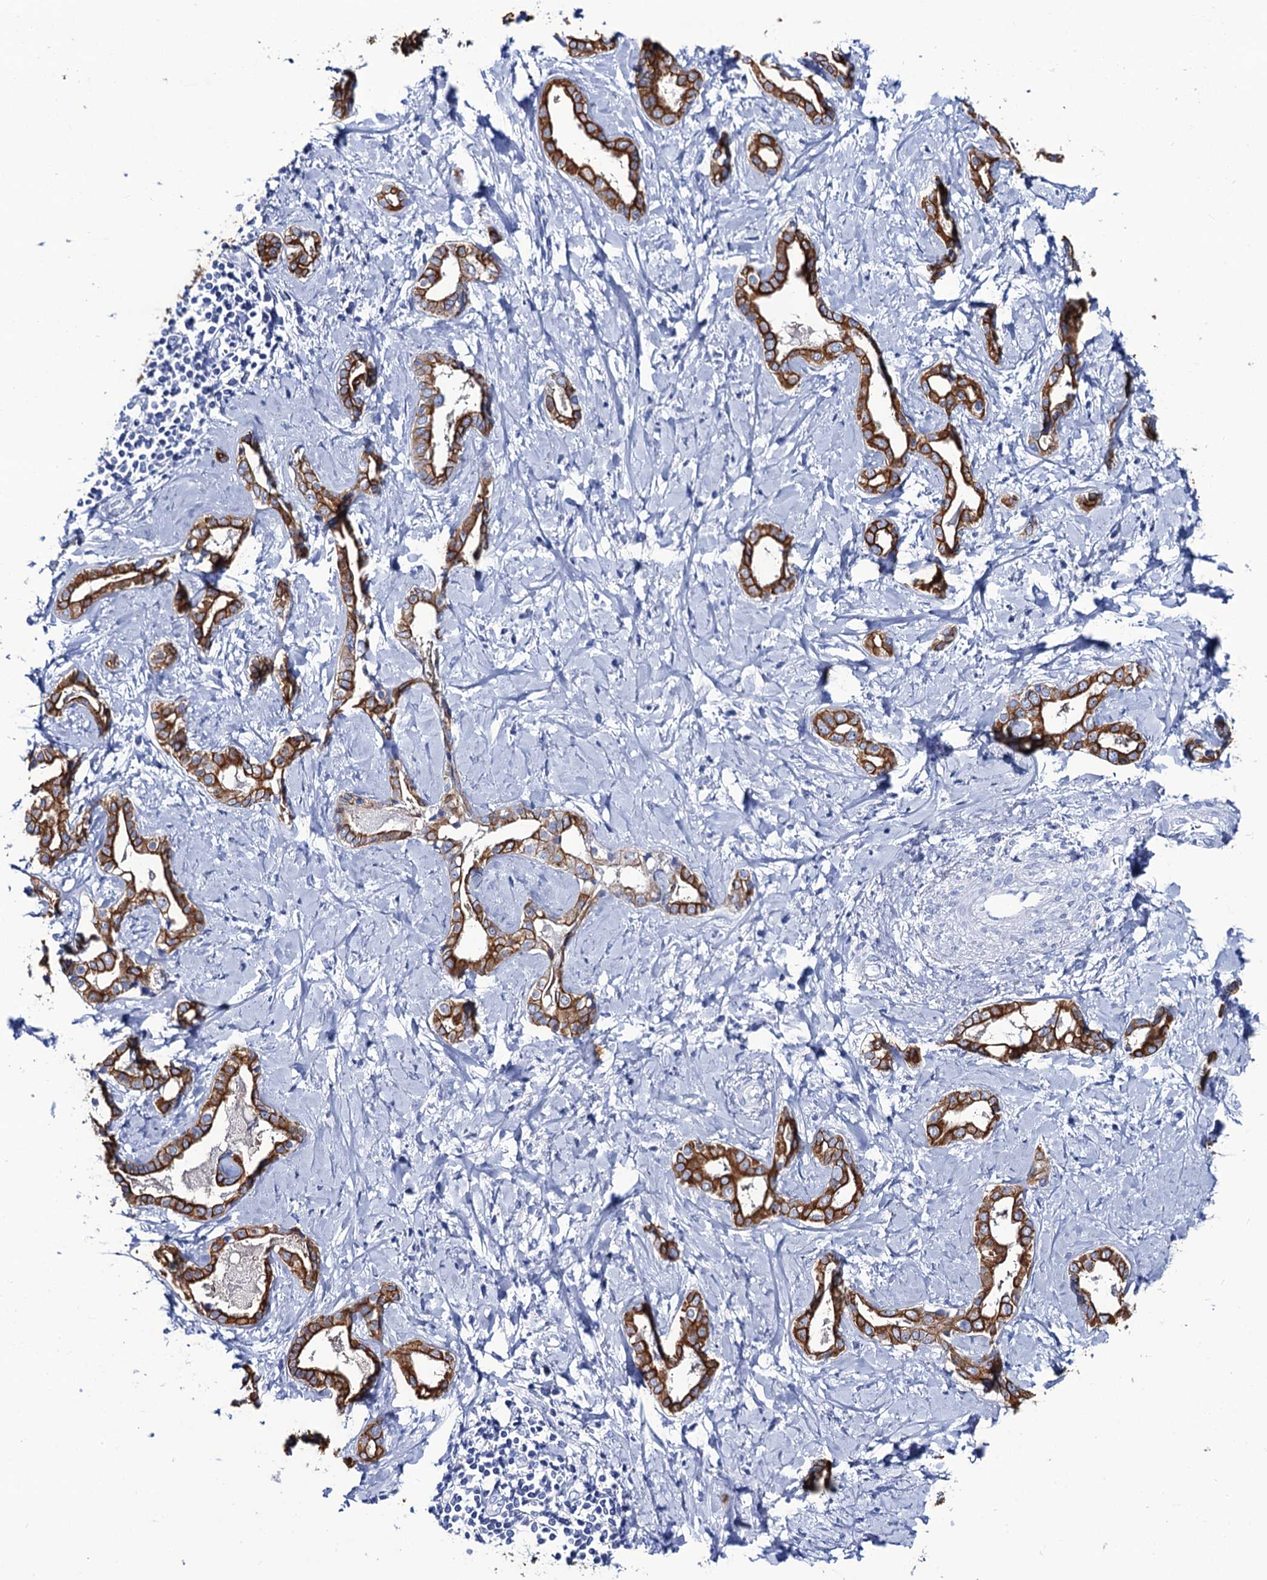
{"staining": {"intensity": "strong", "quantity": ">75%", "location": "cytoplasmic/membranous"}, "tissue": "liver cancer", "cell_type": "Tumor cells", "image_type": "cancer", "snomed": [{"axis": "morphology", "description": "Carcinoma, Hepatocellular, NOS"}, {"axis": "topography", "description": "Liver"}], "caption": "A high-resolution histopathology image shows immunohistochemistry staining of liver cancer (hepatocellular carcinoma), which demonstrates strong cytoplasmic/membranous staining in about >75% of tumor cells. (IHC, brightfield microscopy, high magnification).", "gene": "RAB3IP", "patient": {"sex": "female", "age": 73}}